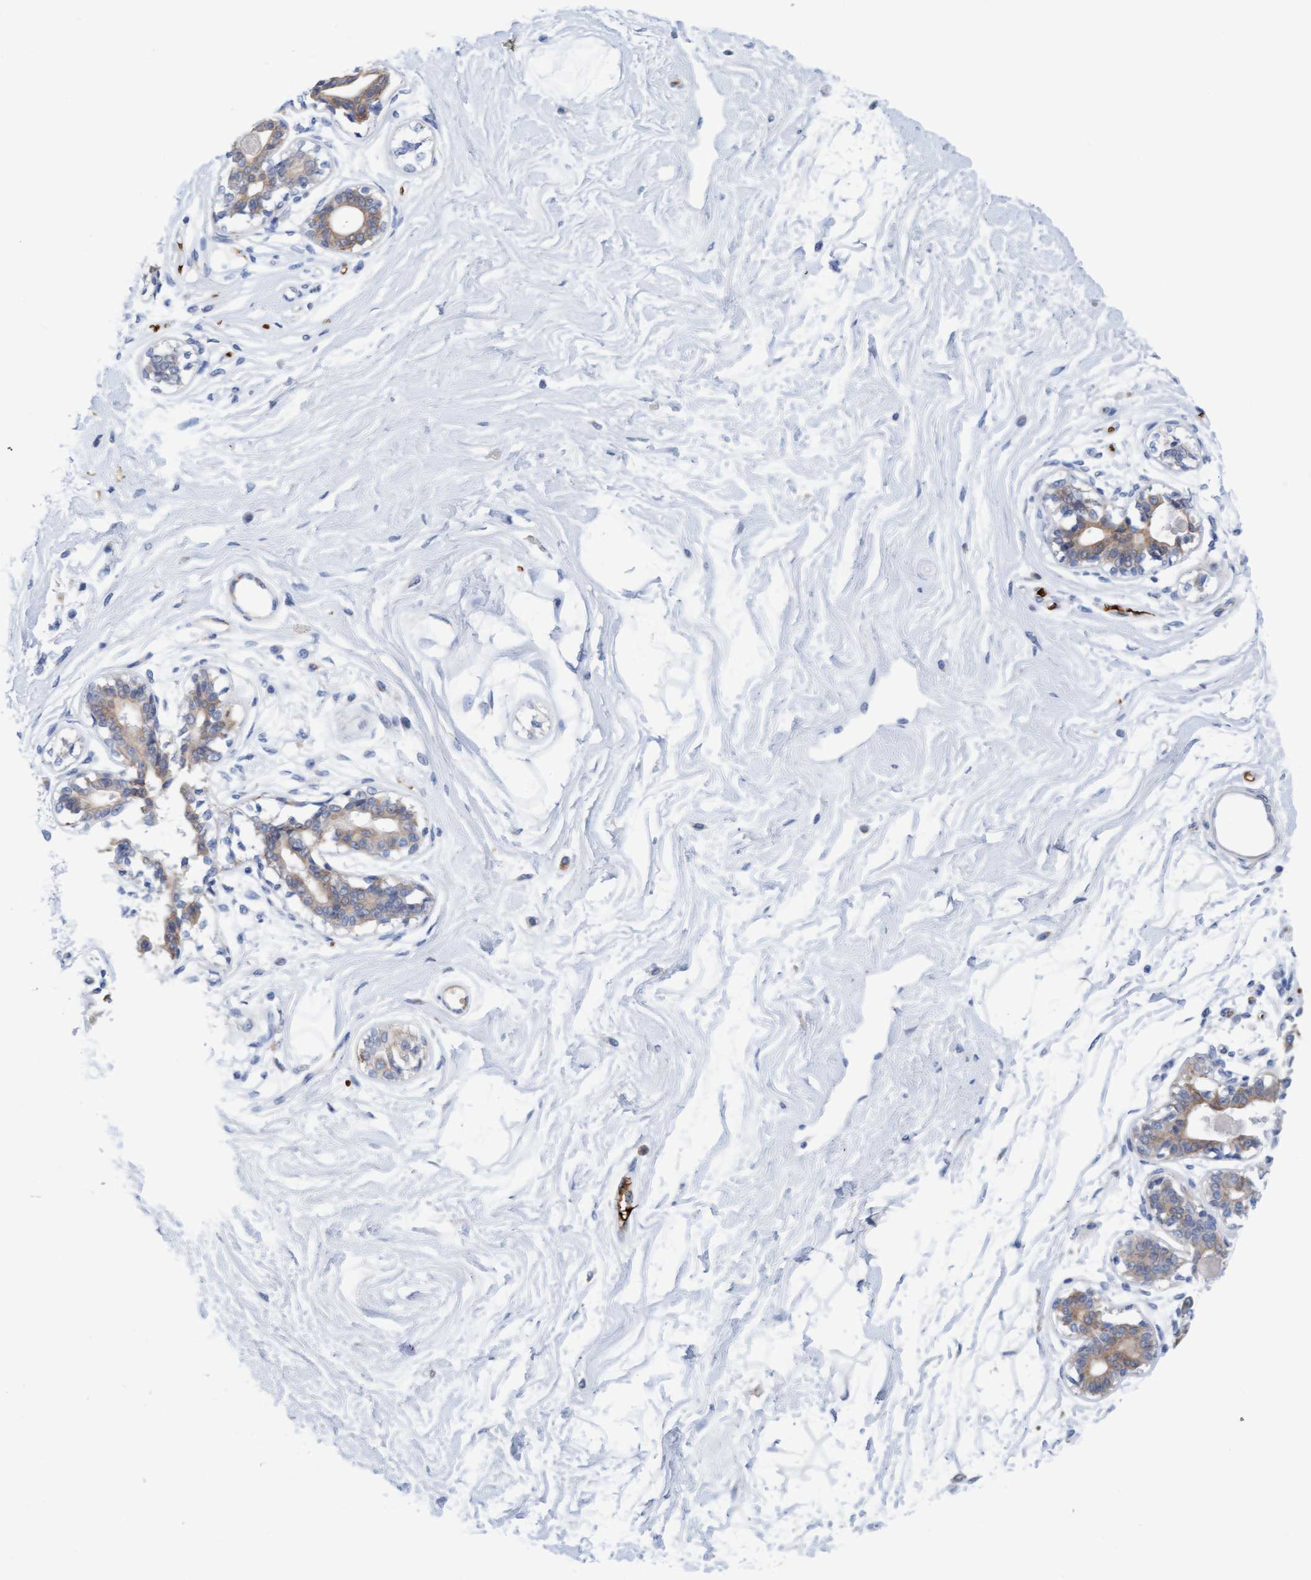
{"staining": {"intensity": "negative", "quantity": "none", "location": "none"}, "tissue": "breast", "cell_type": "Adipocytes", "image_type": "normal", "snomed": [{"axis": "morphology", "description": "Normal tissue, NOS"}, {"axis": "topography", "description": "Breast"}], "caption": "The immunohistochemistry histopathology image has no significant expression in adipocytes of breast. Nuclei are stained in blue.", "gene": "P2RX5", "patient": {"sex": "female", "age": 45}}